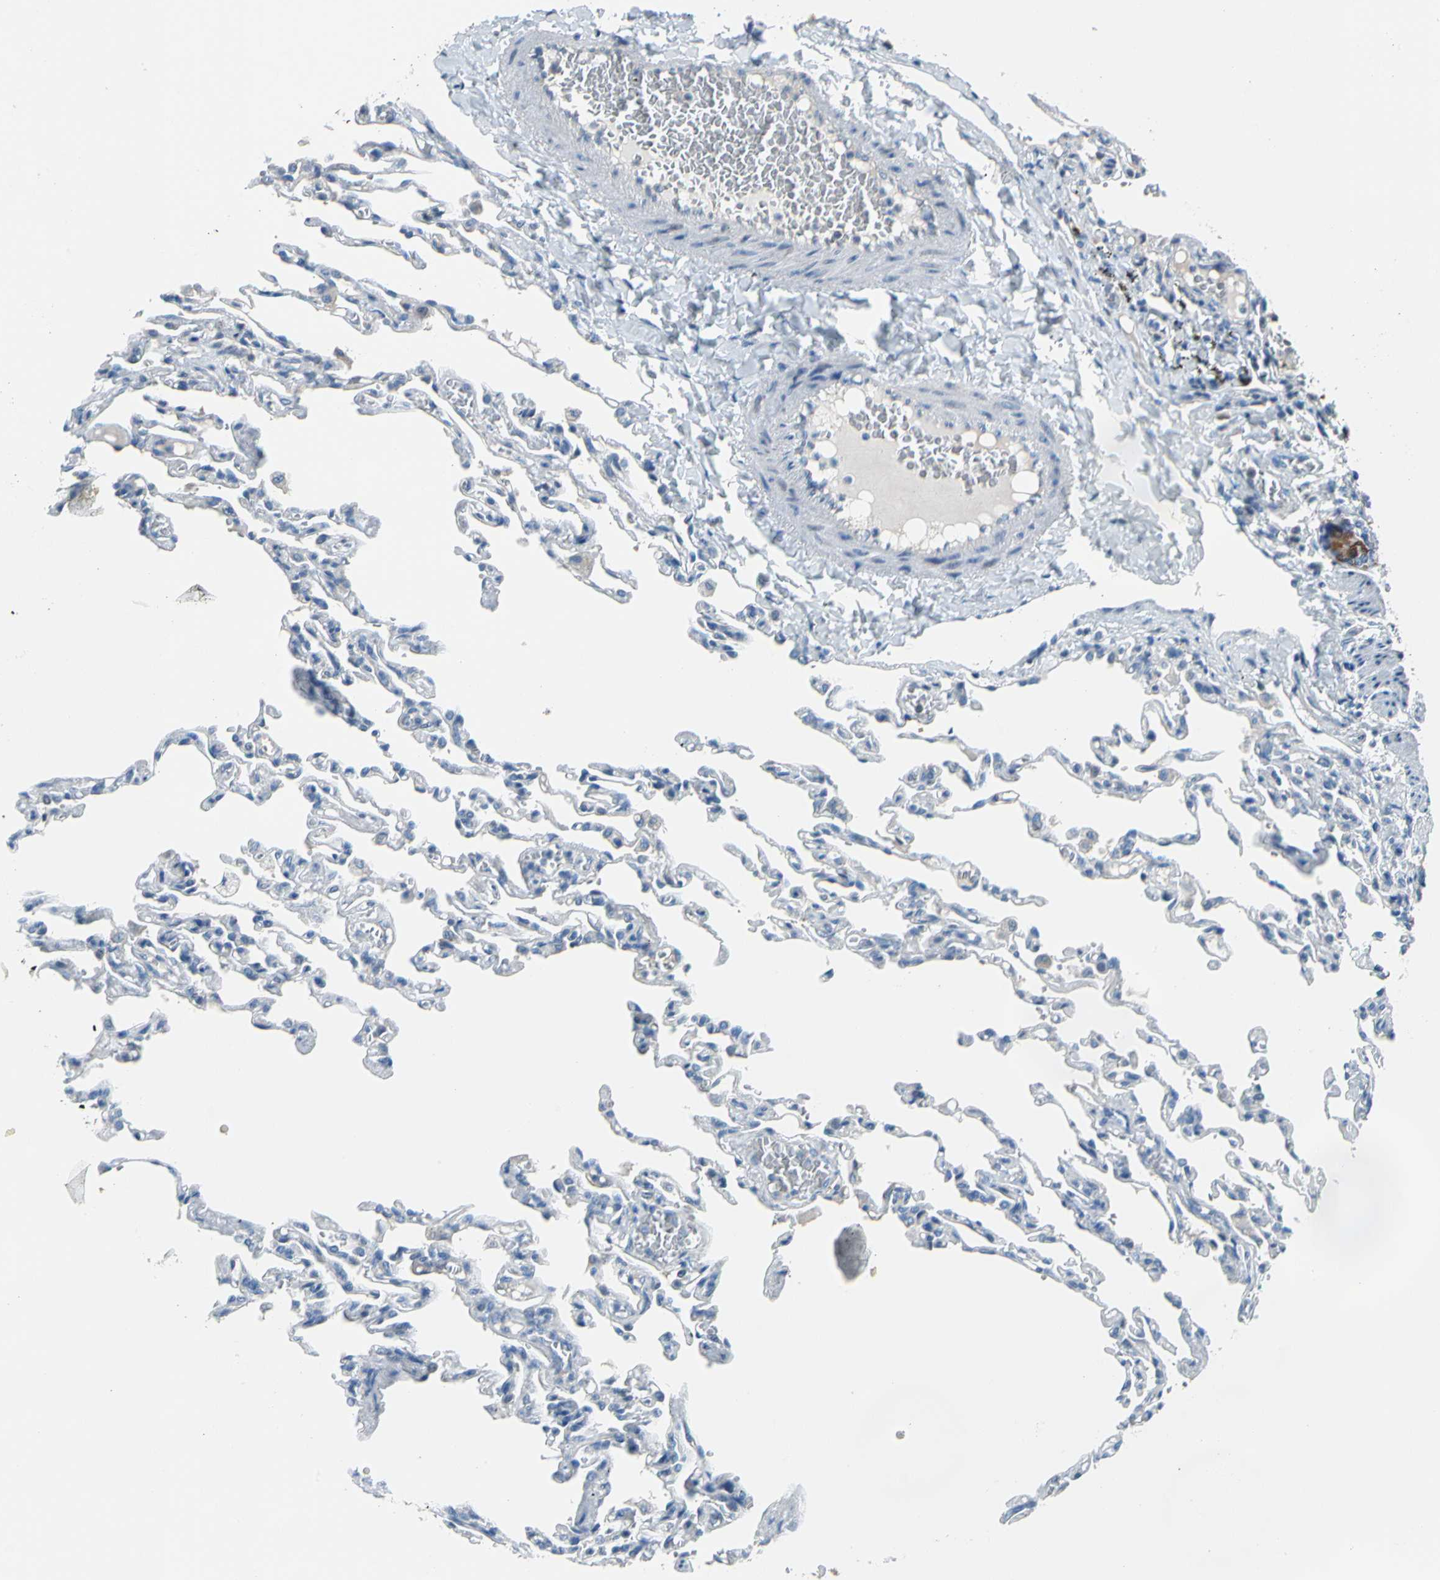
{"staining": {"intensity": "weak", "quantity": "<25%", "location": "cytoplasmic/membranous"}, "tissue": "lung", "cell_type": "Alveolar cells", "image_type": "normal", "snomed": [{"axis": "morphology", "description": "Normal tissue, NOS"}, {"axis": "topography", "description": "Lung"}], "caption": "Alveolar cells show no significant protein expression in unremarkable lung. (Stains: DAB (3,3'-diaminobenzidine) immunohistochemistry (IHC) with hematoxylin counter stain, Microscopy: brightfield microscopy at high magnification).", "gene": "STK40", "patient": {"sex": "male", "age": 21}}